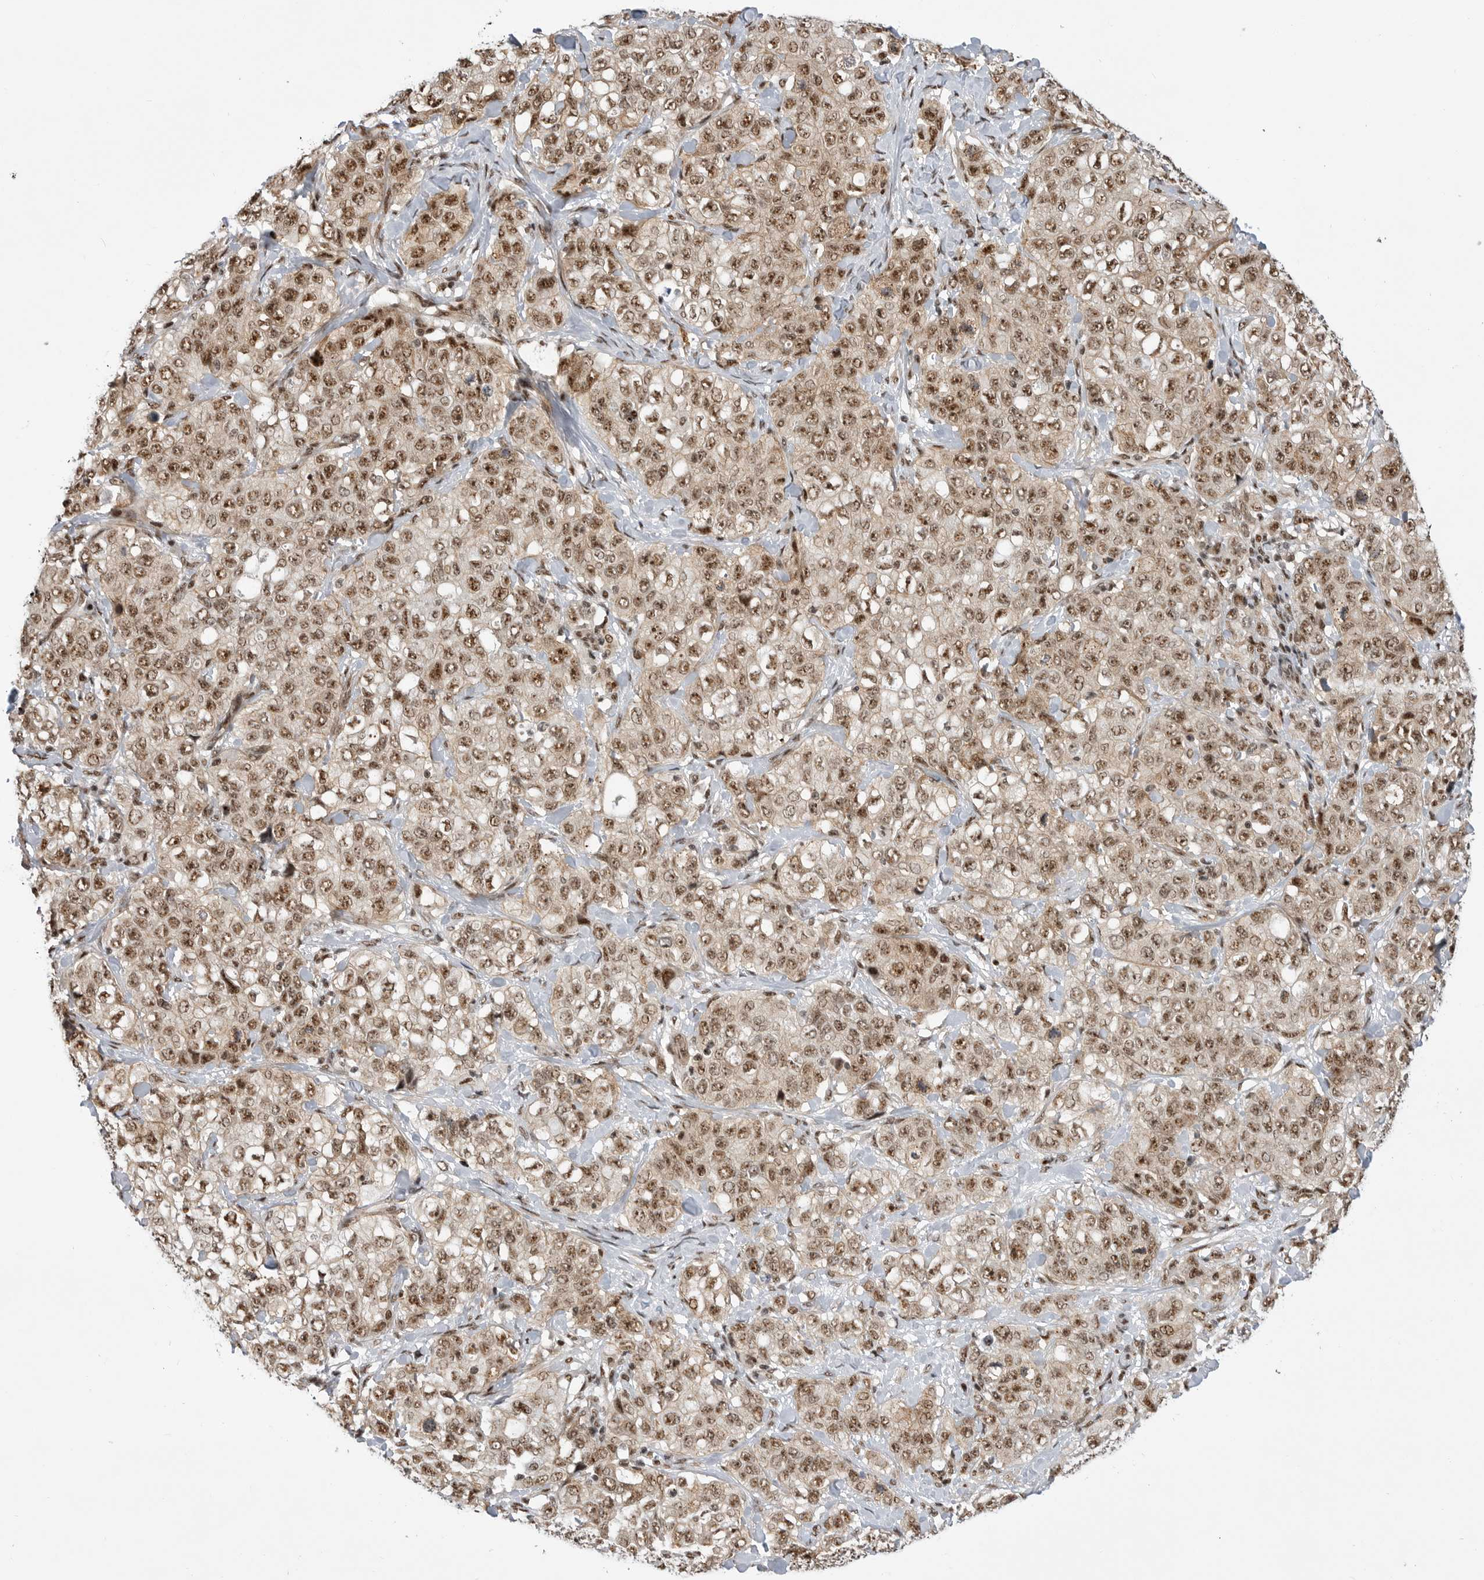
{"staining": {"intensity": "moderate", "quantity": ">75%", "location": "nuclear"}, "tissue": "stomach cancer", "cell_type": "Tumor cells", "image_type": "cancer", "snomed": [{"axis": "morphology", "description": "Adenocarcinoma, NOS"}, {"axis": "topography", "description": "Stomach"}], "caption": "This is a histology image of immunohistochemistry staining of stomach adenocarcinoma, which shows moderate positivity in the nuclear of tumor cells.", "gene": "GPATCH2", "patient": {"sex": "male", "age": 48}}